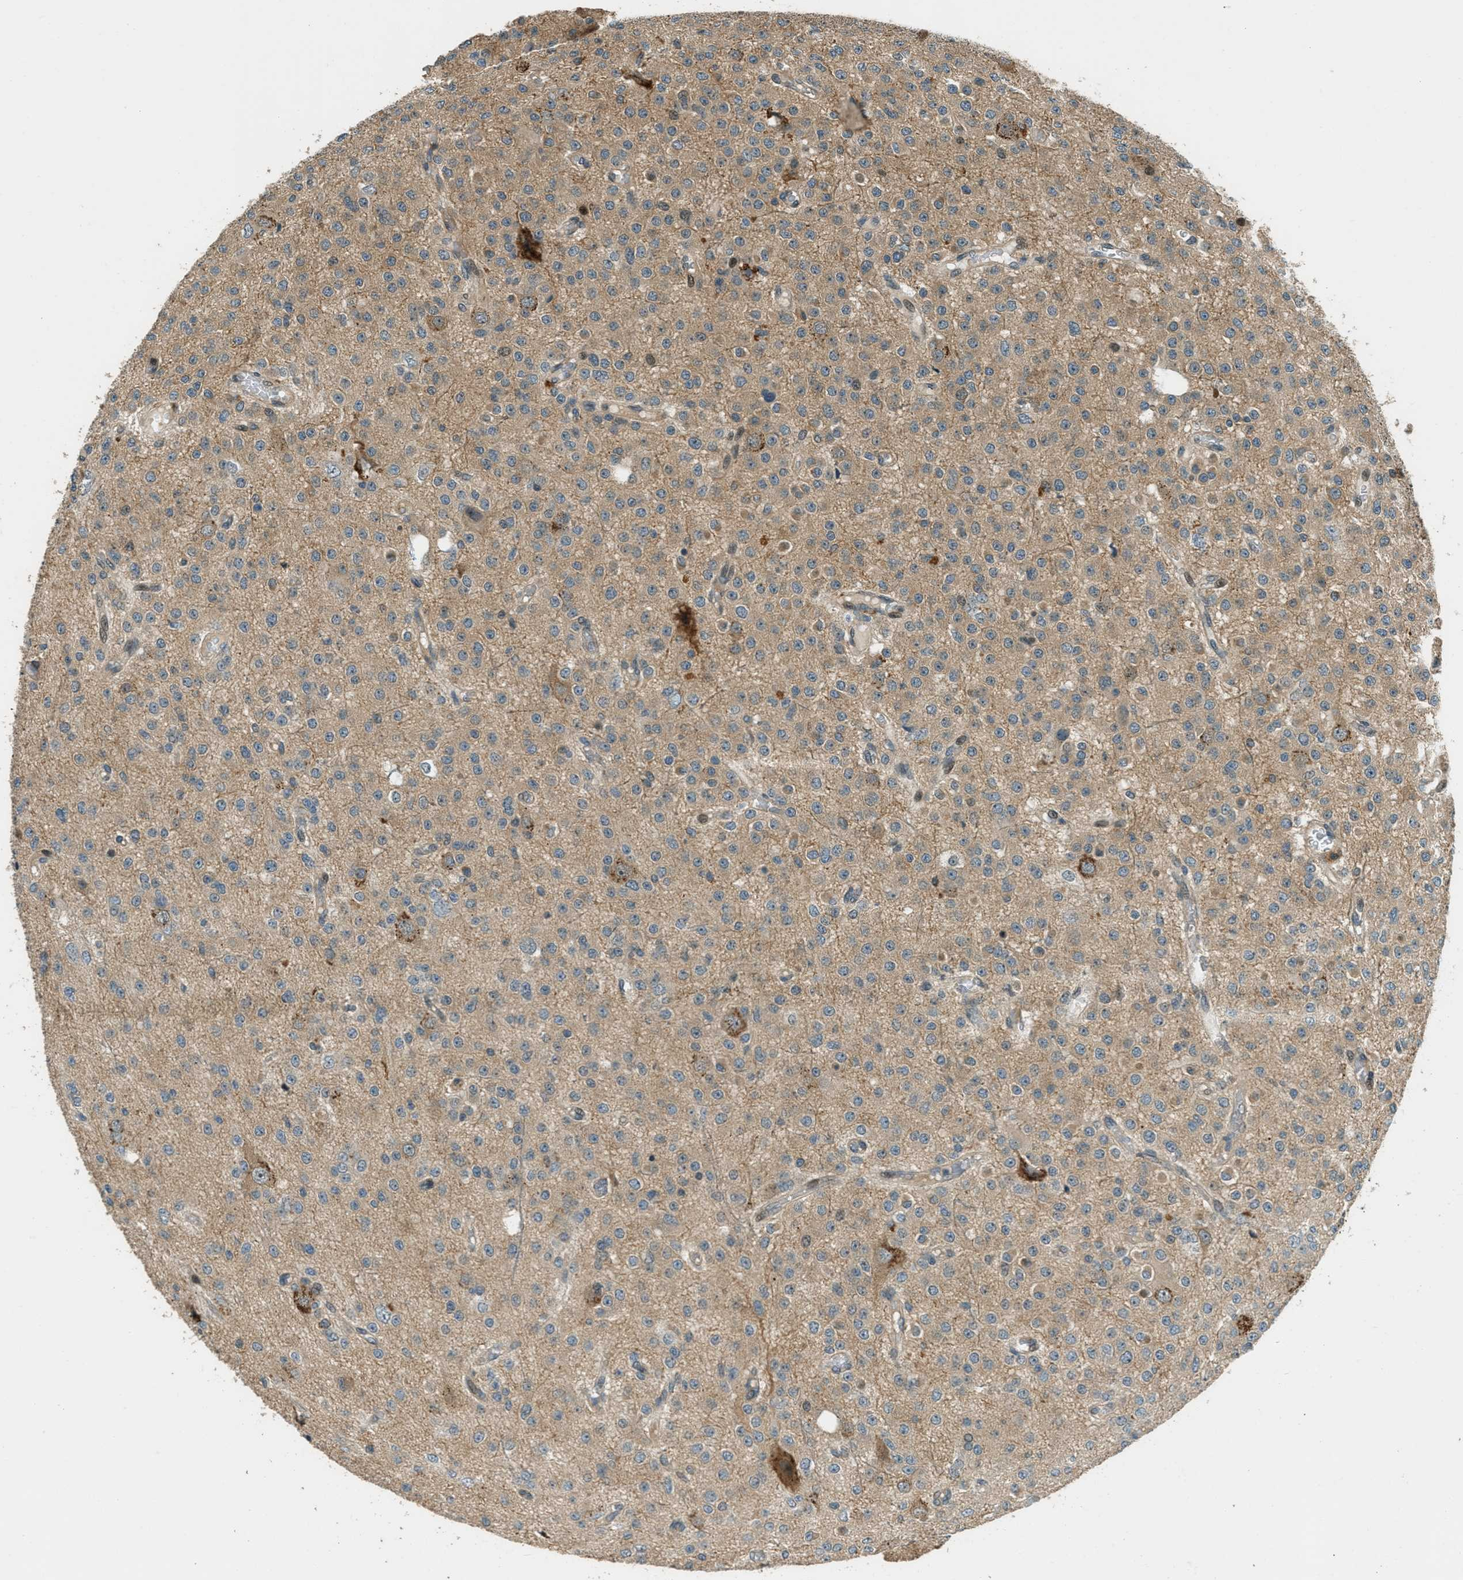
{"staining": {"intensity": "weak", "quantity": "25%-75%", "location": "cytoplasmic/membranous"}, "tissue": "glioma", "cell_type": "Tumor cells", "image_type": "cancer", "snomed": [{"axis": "morphology", "description": "Glioma, malignant, Low grade"}, {"axis": "topography", "description": "Brain"}], "caption": "About 25%-75% of tumor cells in human glioma demonstrate weak cytoplasmic/membranous protein positivity as visualized by brown immunohistochemical staining.", "gene": "PTPN23", "patient": {"sex": "male", "age": 38}}